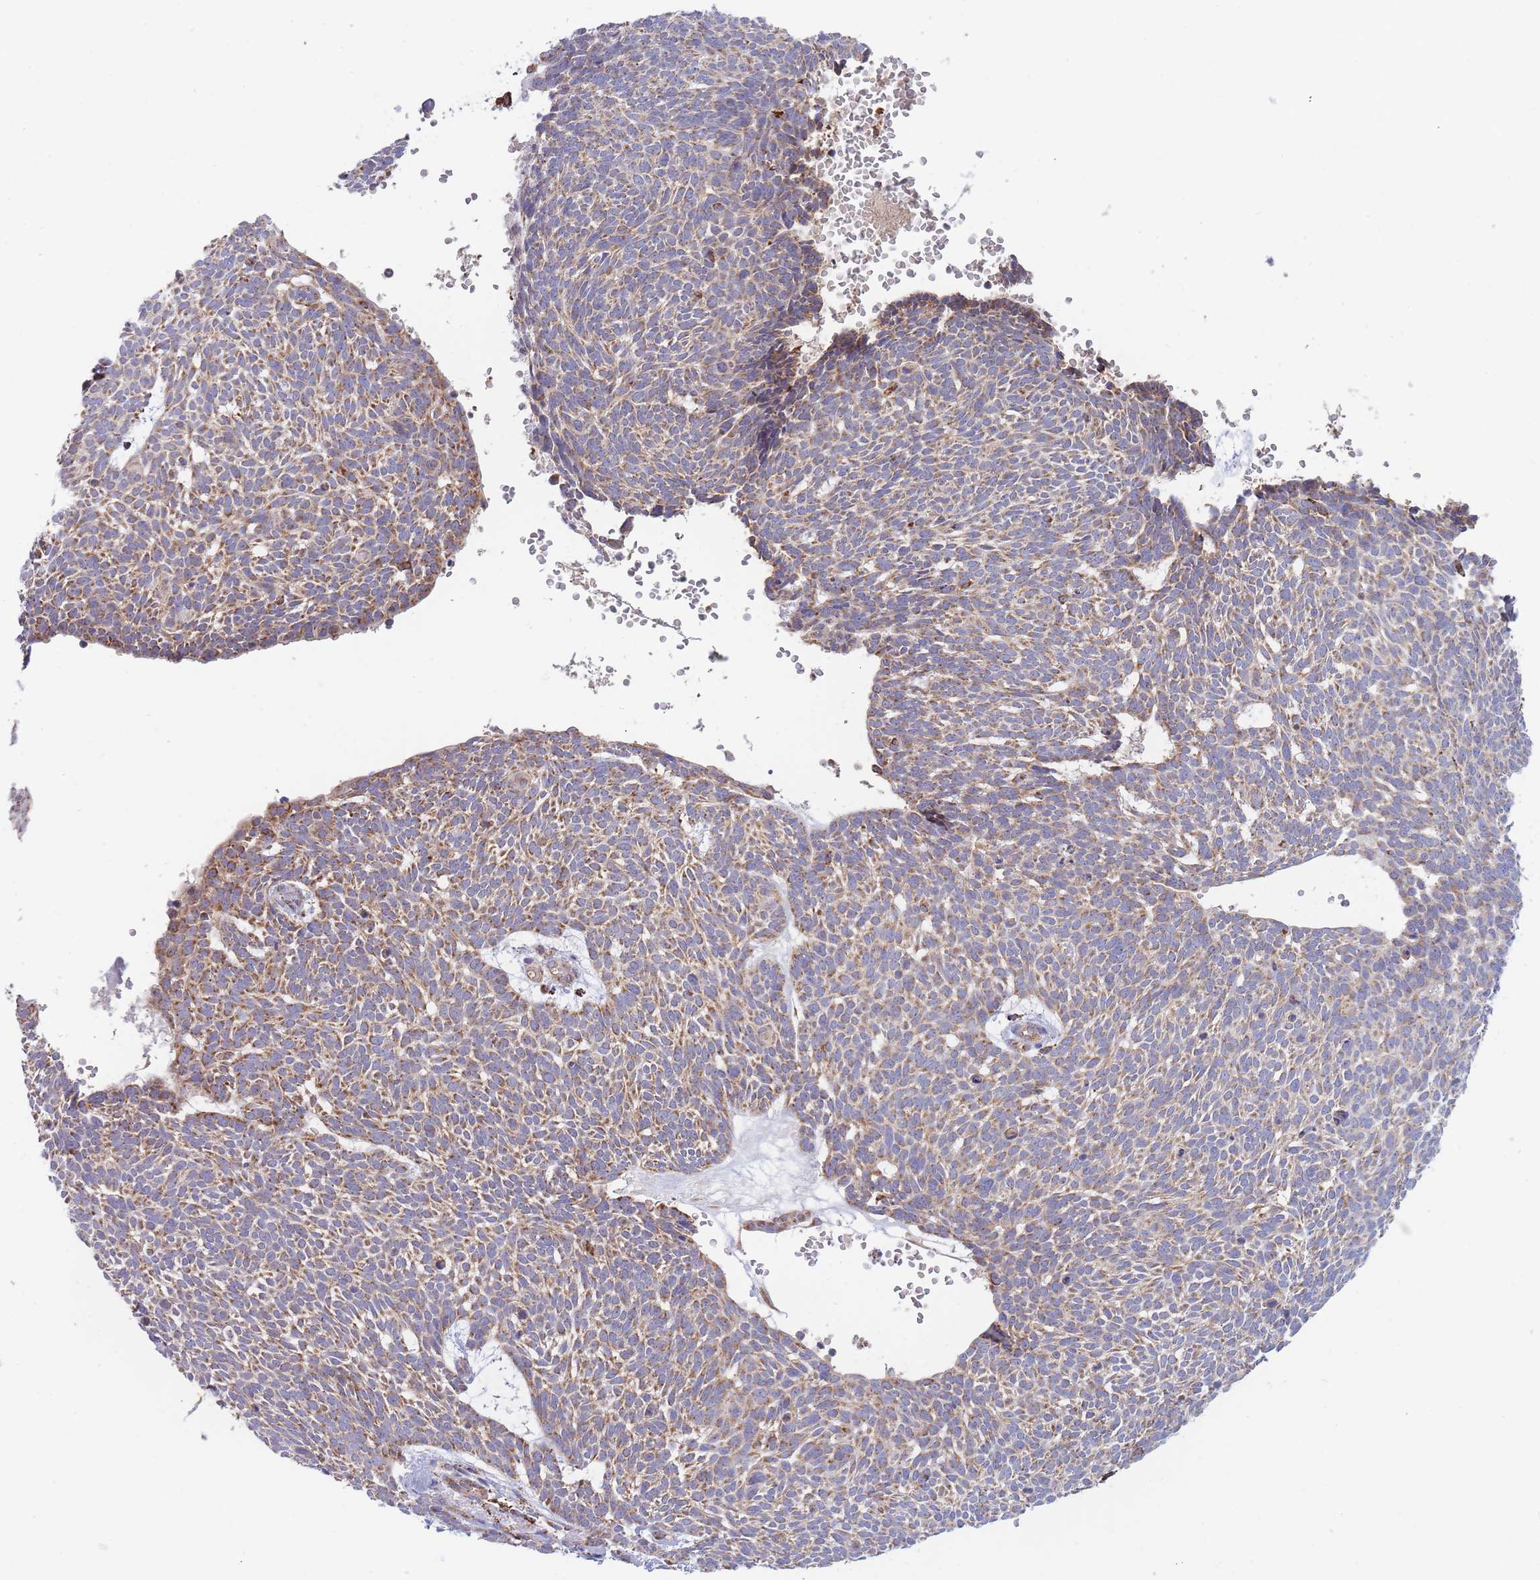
{"staining": {"intensity": "moderate", "quantity": ">75%", "location": "cytoplasmic/membranous"}, "tissue": "skin cancer", "cell_type": "Tumor cells", "image_type": "cancer", "snomed": [{"axis": "morphology", "description": "Basal cell carcinoma"}, {"axis": "topography", "description": "Skin"}], "caption": "A high-resolution micrograph shows immunohistochemistry (IHC) staining of skin cancer (basal cell carcinoma), which demonstrates moderate cytoplasmic/membranous expression in about >75% of tumor cells.", "gene": "MRPL17", "patient": {"sex": "male", "age": 61}}